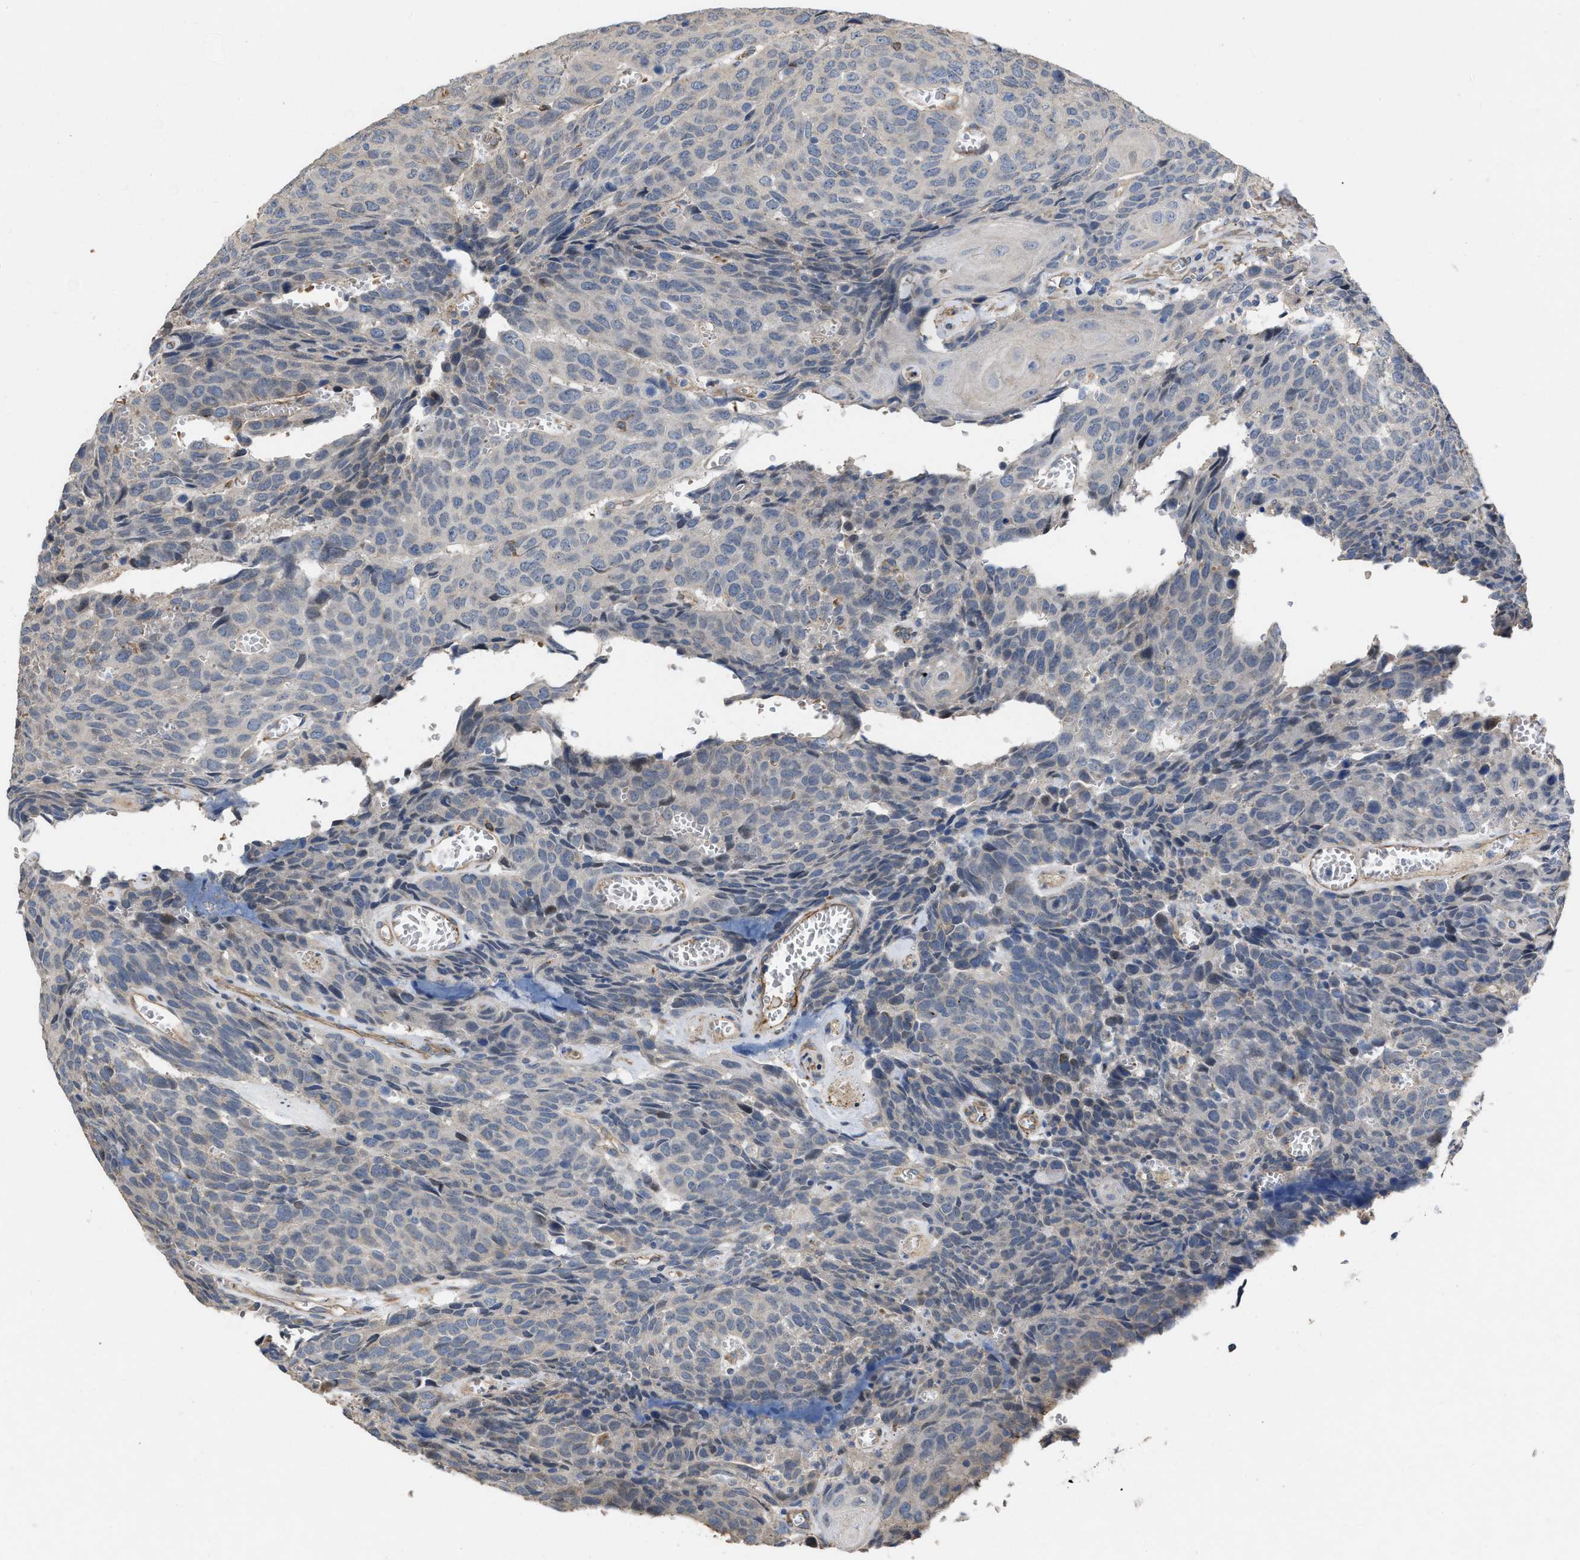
{"staining": {"intensity": "negative", "quantity": "none", "location": "none"}, "tissue": "head and neck cancer", "cell_type": "Tumor cells", "image_type": "cancer", "snomed": [{"axis": "morphology", "description": "Squamous cell carcinoma, NOS"}, {"axis": "topography", "description": "Head-Neck"}], "caption": "IHC micrograph of neoplastic tissue: head and neck squamous cell carcinoma stained with DAB (3,3'-diaminobenzidine) displays no significant protein positivity in tumor cells. The staining was performed using DAB to visualize the protein expression in brown, while the nuclei were stained in blue with hematoxylin (Magnification: 20x).", "gene": "SLC4A11", "patient": {"sex": "male", "age": 66}}